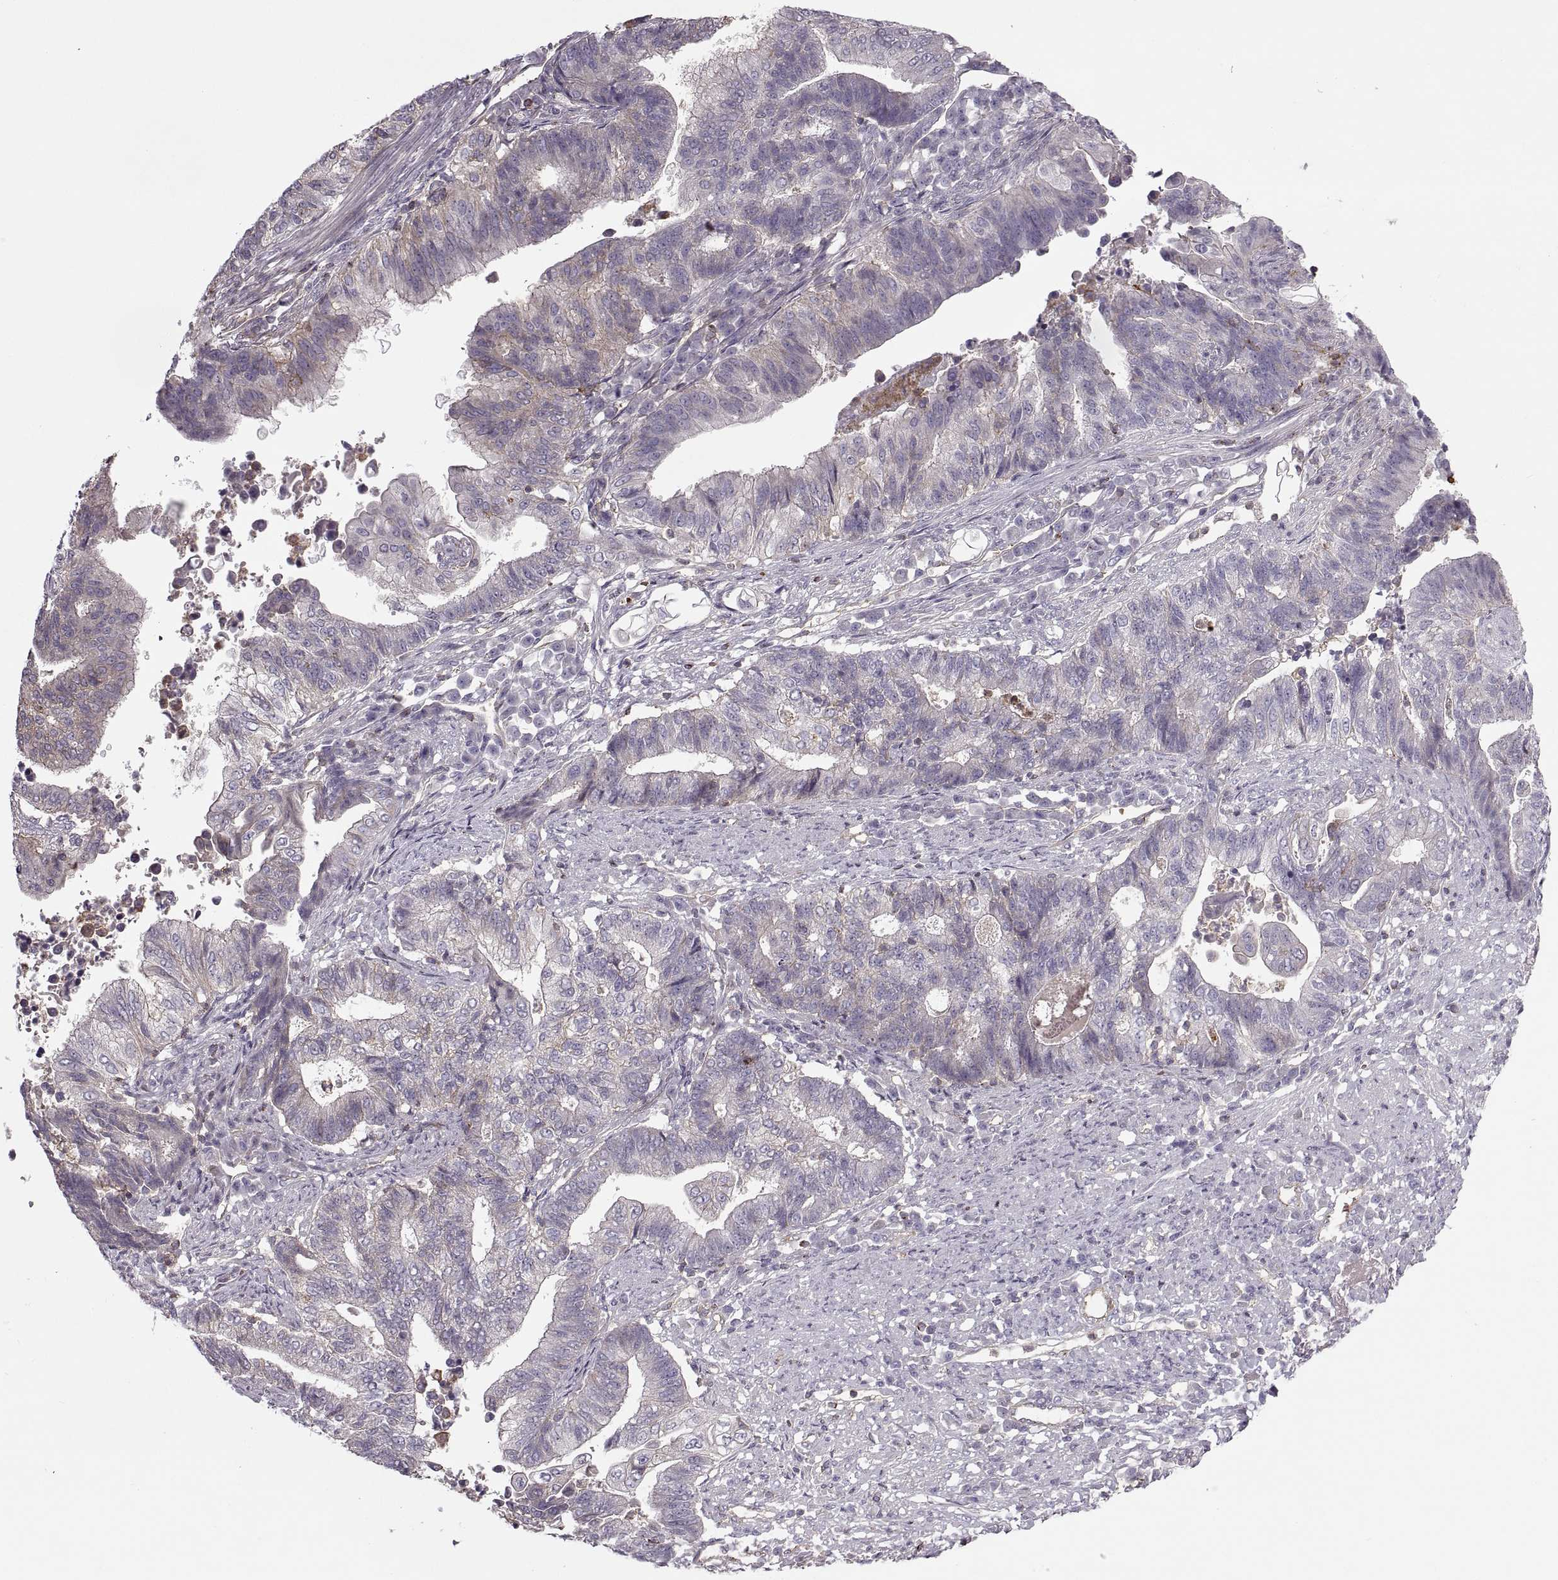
{"staining": {"intensity": "weak", "quantity": "<25%", "location": "cytoplasmic/membranous"}, "tissue": "endometrial cancer", "cell_type": "Tumor cells", "image_type": "cancer", "snomed": [{"axis": "morphology", "description": "Adenocarcinoma, NOS"}, {"axis": "topography", "description": "Uterus"}, {"axis": "topography", "description": "Endometrium"}], "caption": "Immunohistochemical staining of human endometrial cancer (adenocarcinoma) reveals no significant positivity in tumor cells.", "gene": "SLC2A3", "patient": {"sex": "female", "age": 54}}